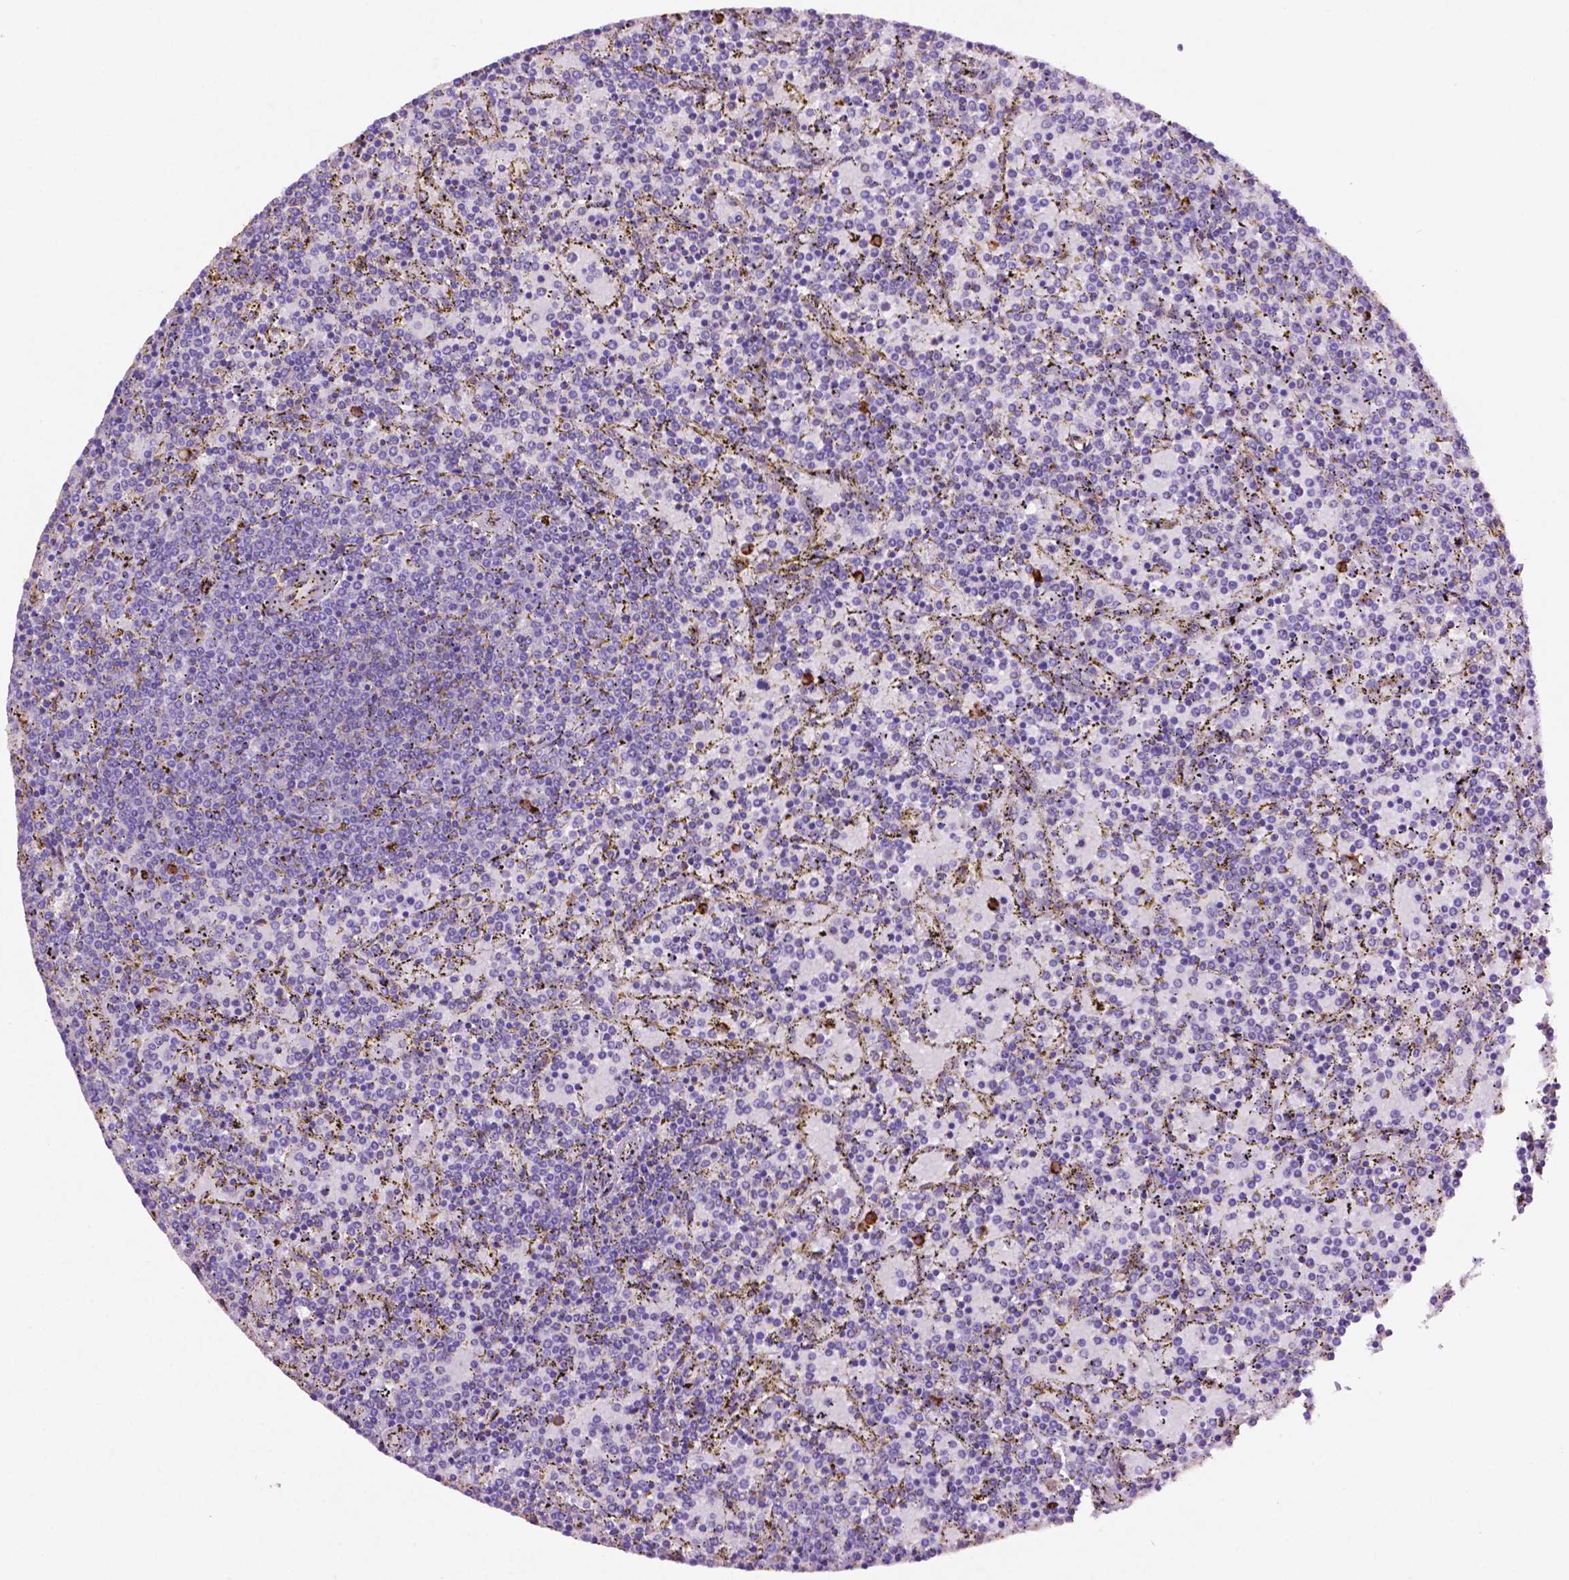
{"staining": {"intensity": "negative", "quantity": "none", "location": "none"}, "tissue": "lymphoma", "cell_type": "Tumor cells", "image_type": "cancer", "snomed": [{"axis": "morphology", "description": "Malignant lymphoma, non-Hodgkin's type, Low grade"}, {"axis": "topography", "description": "Spleen"}], "caption": "This is an immunohistochemistry (IHC) micrograph of human malignant lymphoma, non-Hodgkin's type (low-grade). There is no staining in tumor cells.", "gene": "GDPD5", "patient": {"sex": "female", "age": 77}}